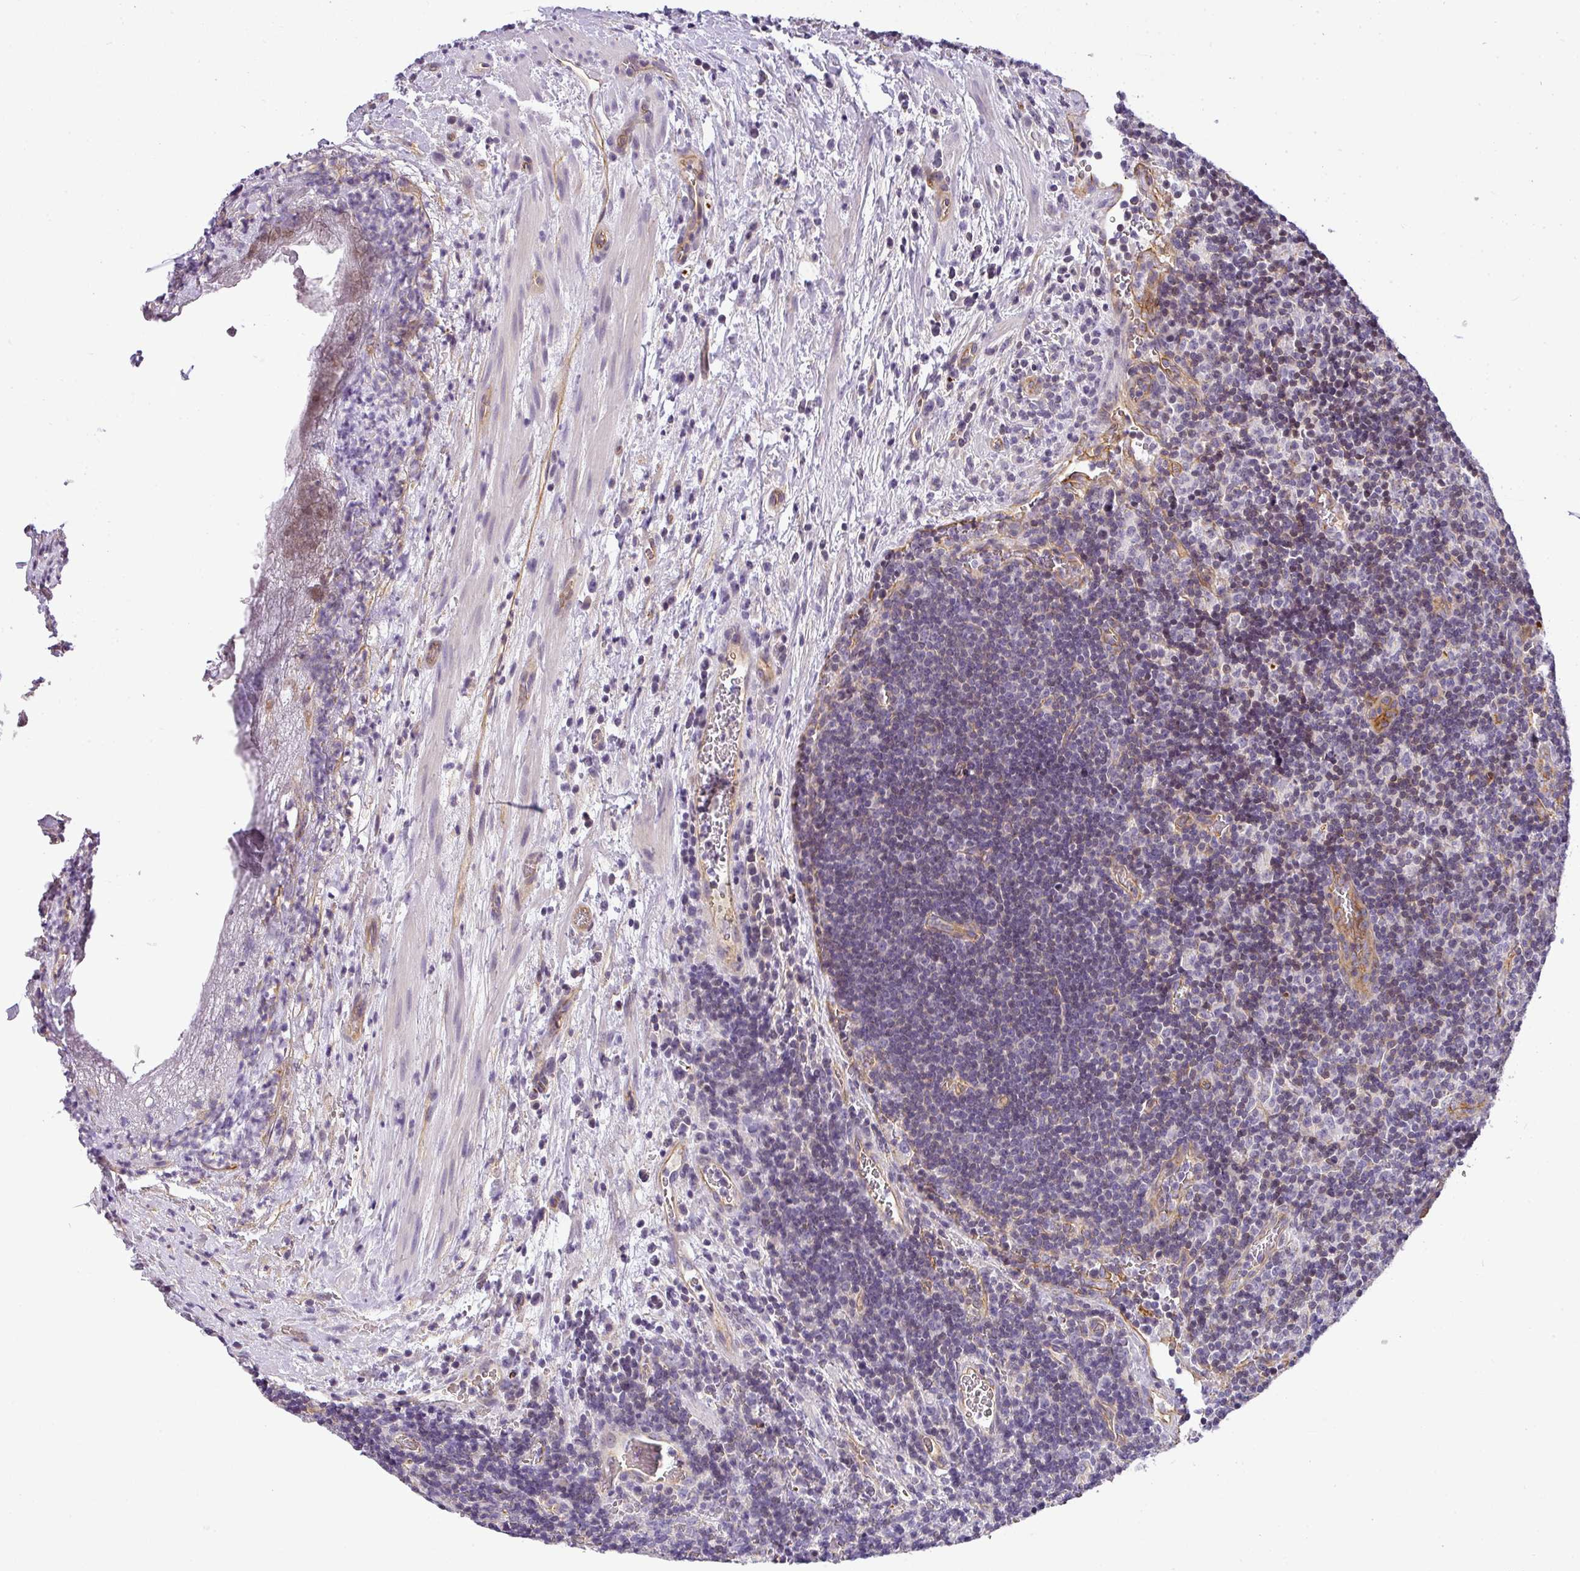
{"staining": {"intensity": "negative", "quantity": "none", "location": "none"}, "tissue": "lymph node", "cell_type": "Germinal center cells", "image_type": "normal", "snomed": [{"axis": "morphology", "description": "Normal tissue, NOS"}, {"axis": "topography", "description": "Lymph node"}], "caption": "This is a micrograph of immunohistochemistry staining of normal lymph node, which shows no expression in germinal center cells.", "gene": "OR11H4", "patient": {"sex": "male", "age": 50}}